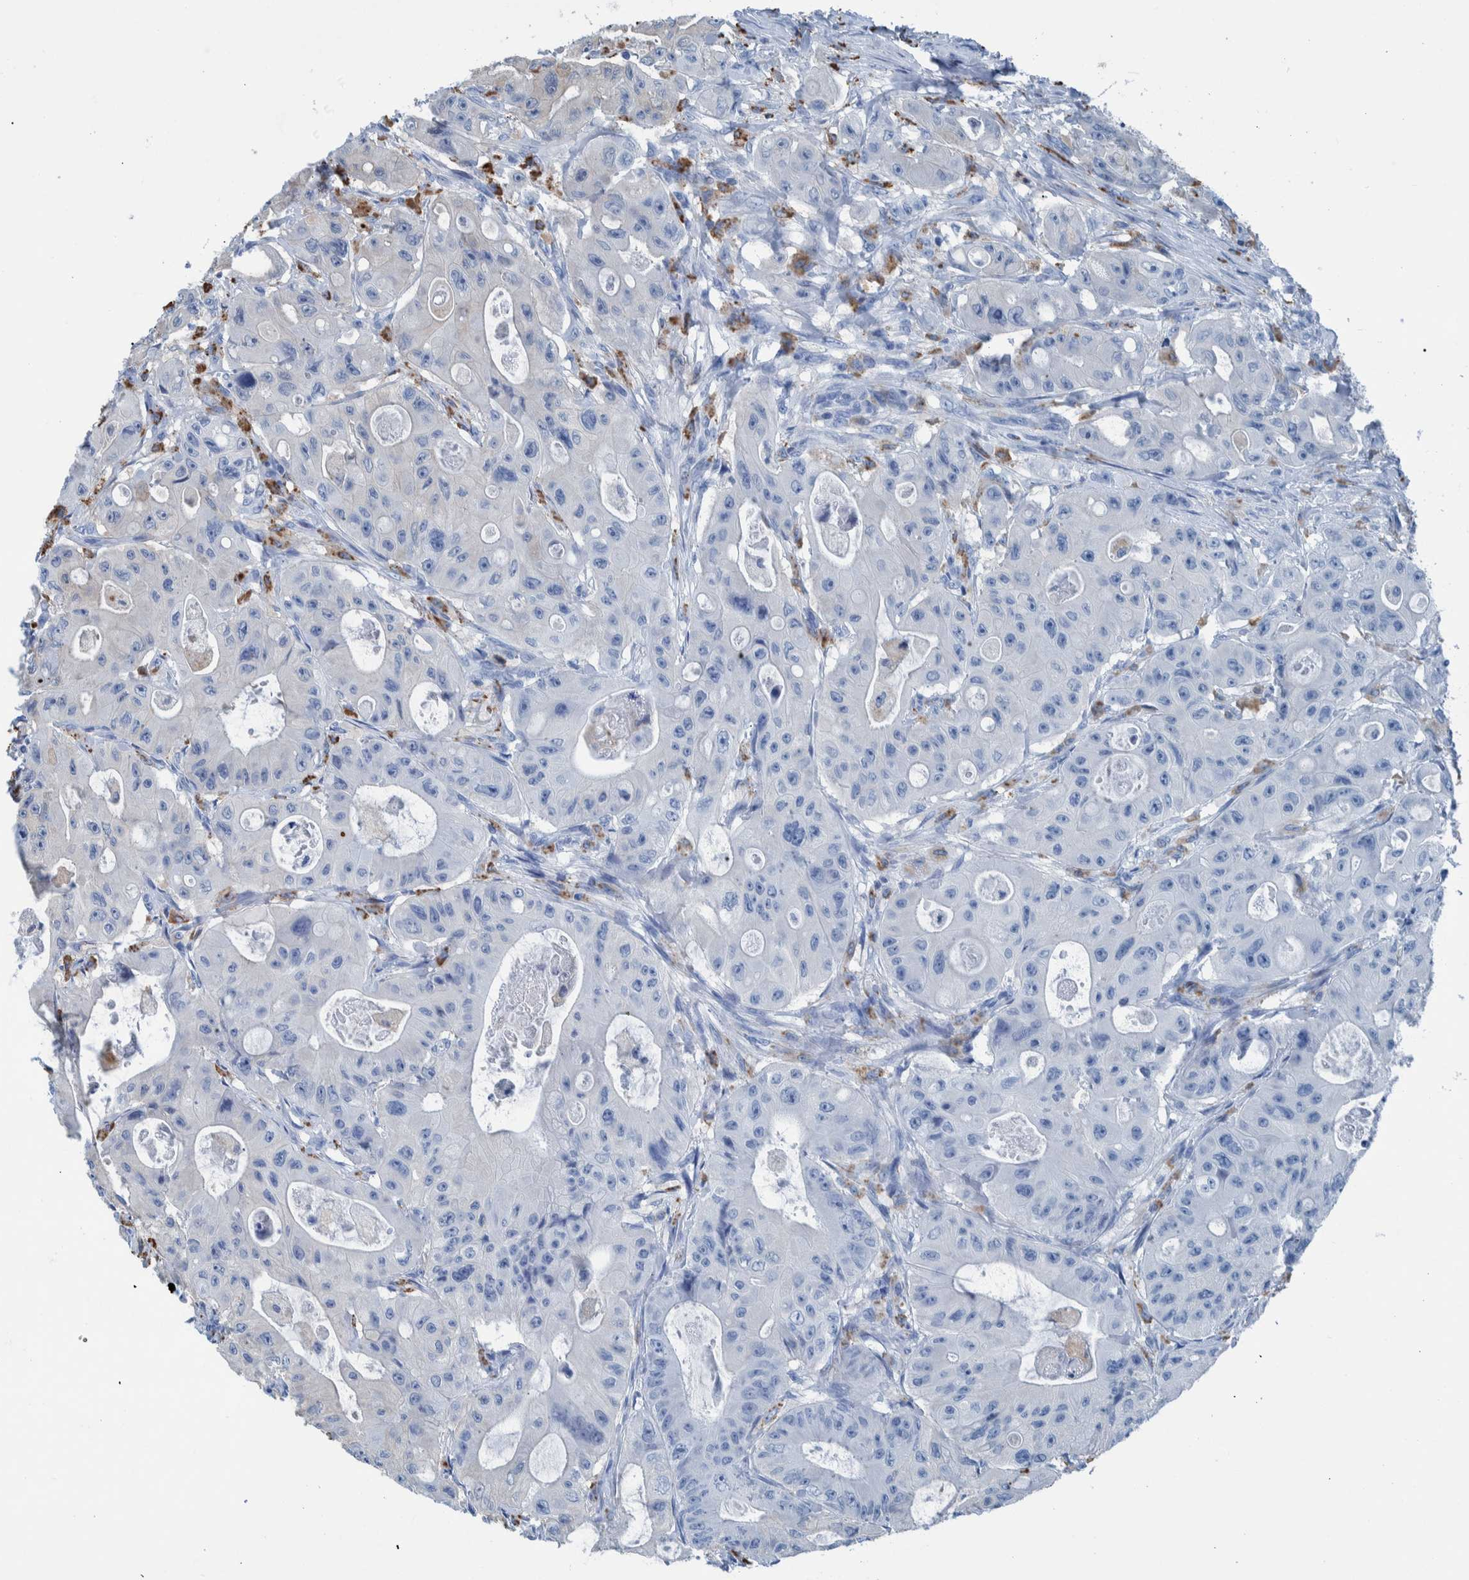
{"staining": {"intensity": "negative", "quantity": "none", "location": "none"}, "tissue": "colorectal cancer", "cell_type": "Tumor cells", "image_type": "cancer", "snomed": [{"axis": "morphology", "description": "Adenocarcinoma, NOS"}, {"axis": "topography", "description": "Colon"}], "caption": "Immunohistochemistry image of colorectal cancer stained for a protein (brown), which shows no expression in tumor cells.", "gene": "IDO1", "patient": {"sex": "female", "age": 46}}